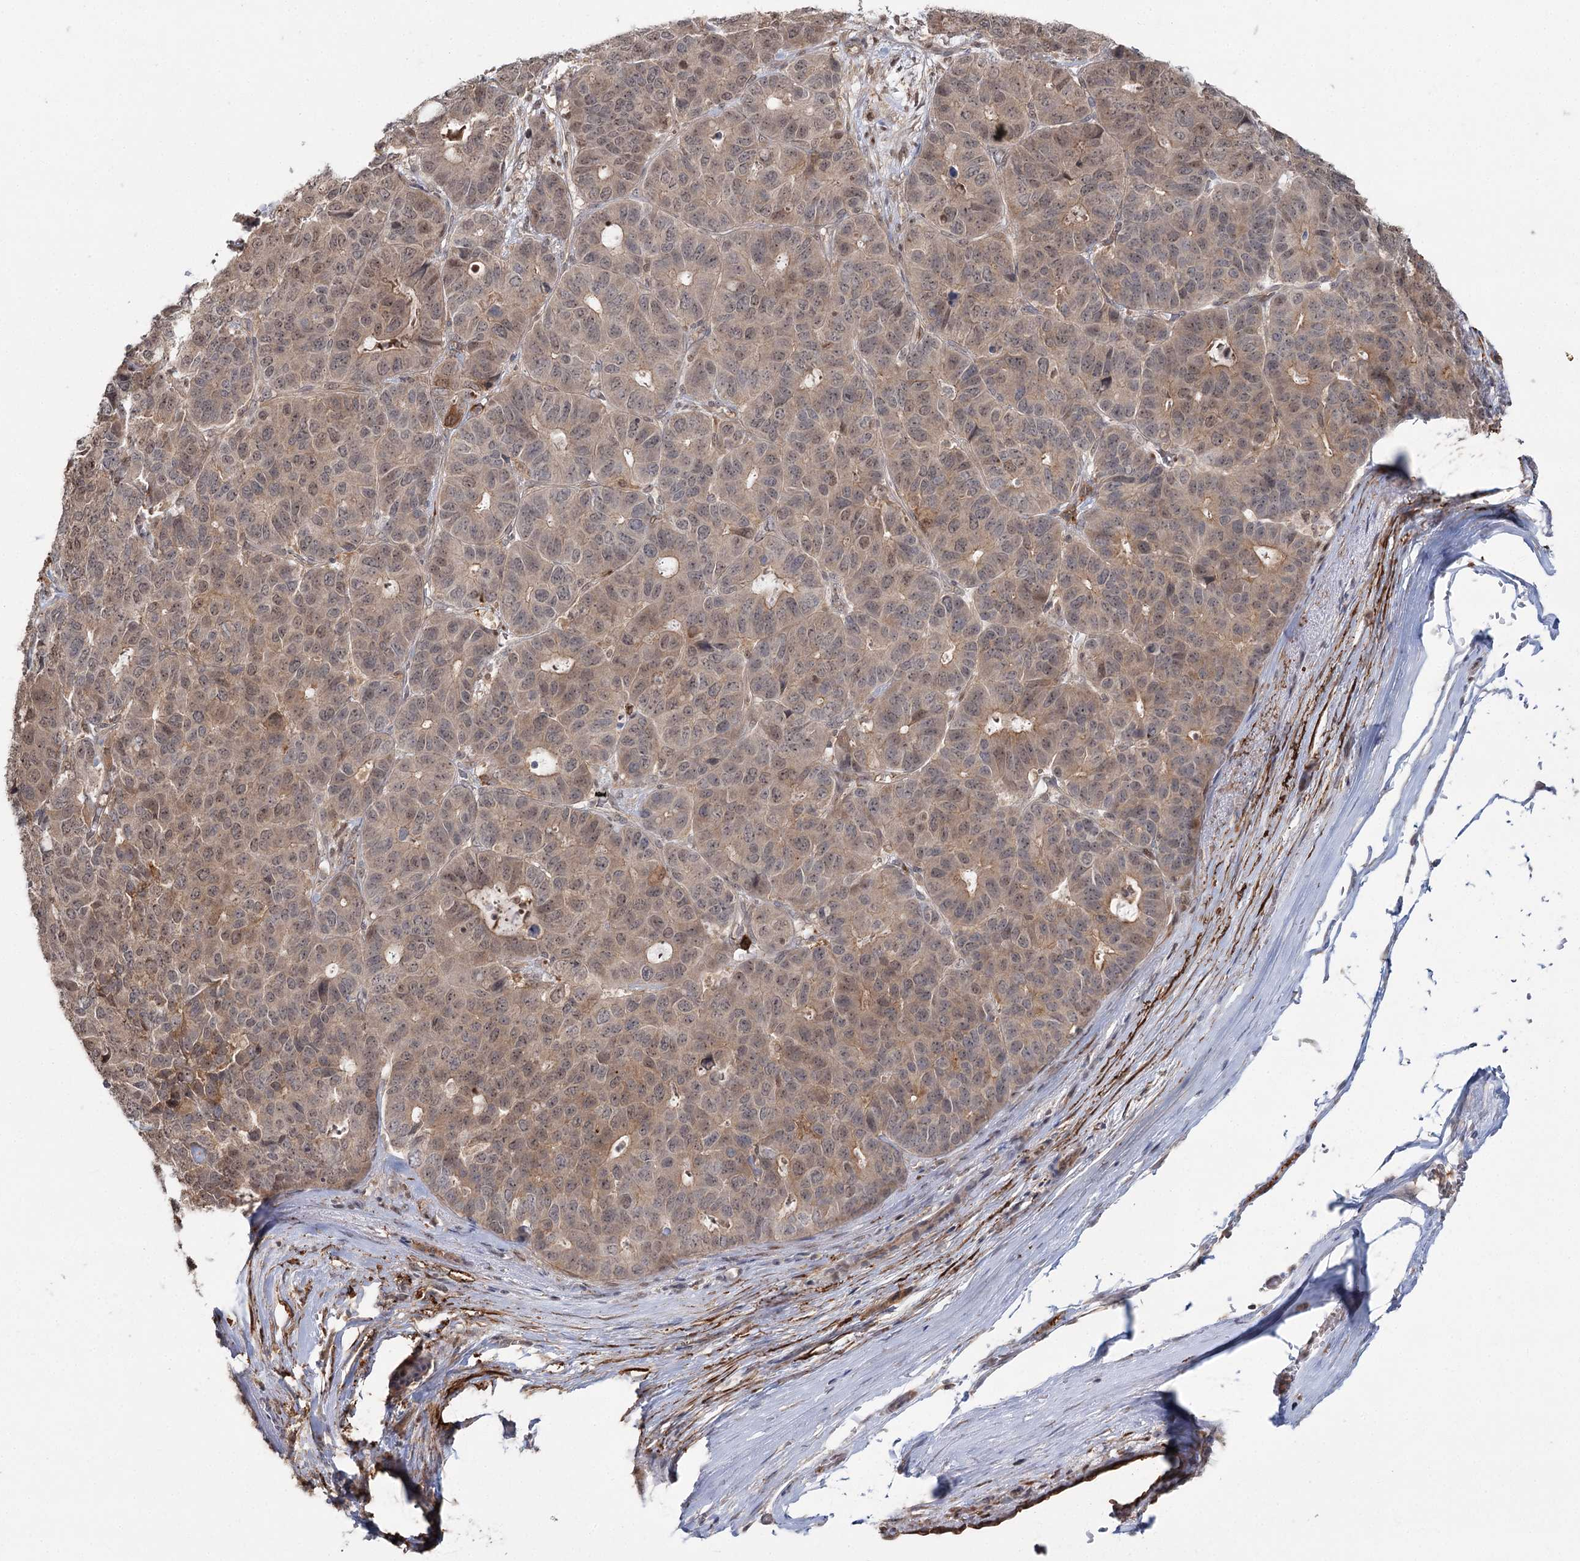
{"staining": {"intensity": "weak", "quantity": ">75%", "location": "cytoplasmic/membranous,nuclear"}, "tissue": "pancreatic cancer", "cell_type": "Tumor cells", "image_type": "cancer", "snomed": [{"axis": "morphology", "description": "Adenocarcinoma, NOS"}, {"axis": "topography", "description": "Pancreas"}], "caption": "This photomicrograph shows IHC staining of pancreatic adenocarcinoma, with low weak cytoplasmic/membranous and nuclear positivity in approximately >75% of tumor cells.", "gene": "WDR44", "patient": {"sex": "male", "age": 50}}